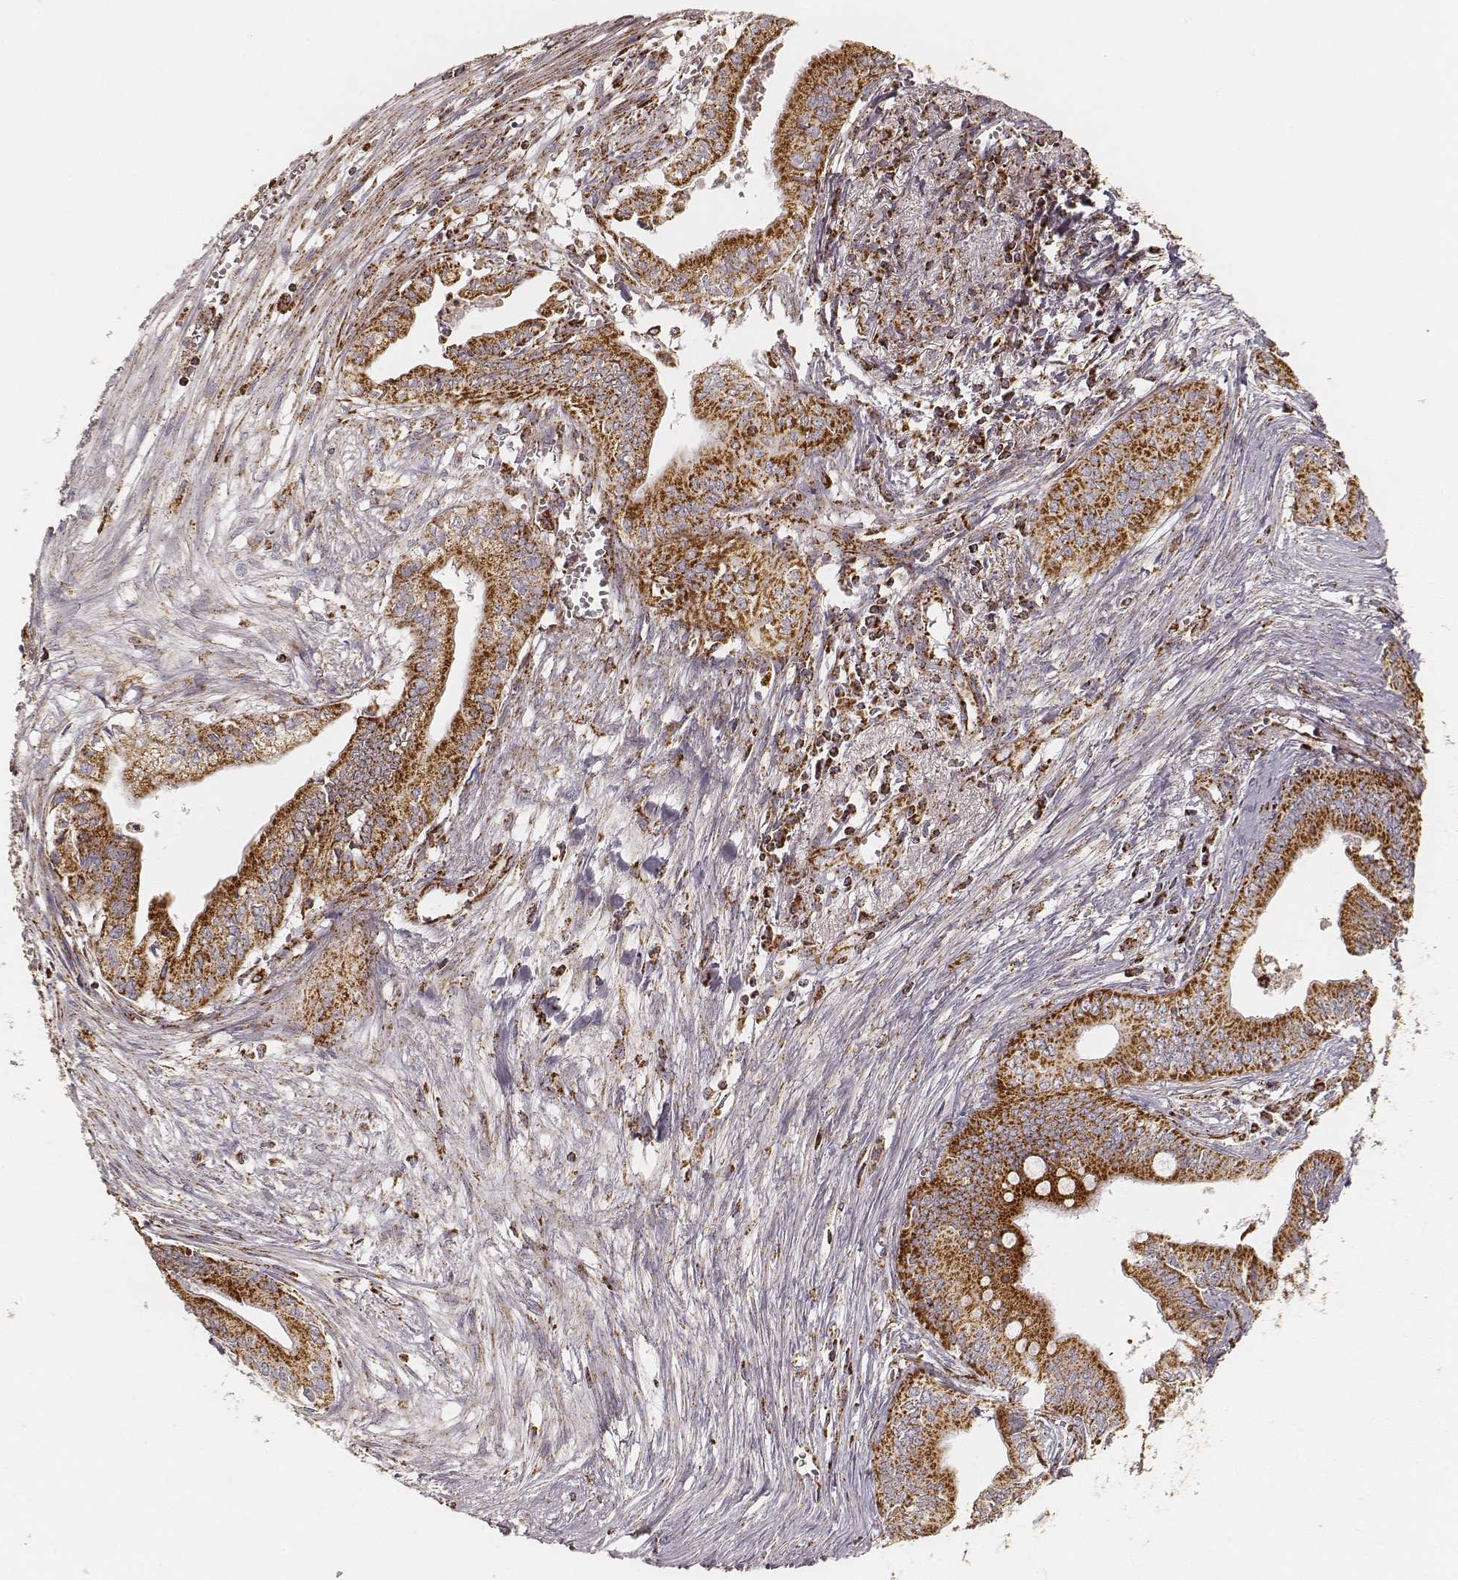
{"staining": {"intensity": "strong", "quantity": ">75%", "location": "cytoplasmic/membranous"}, "tissue": "pancreatic cancer", "cell_type": "Tumor cells", "image_type": "cancer", "snomed": [{"axis": "morphology", "description": "Adenocarcinoma, NOS"}, {"axis": "topography", "description": "Pancreas"}], "caption": "There is high levels of strong cytoplasmic/membranous staining in tumor cells of pancreatic adenocarcinoma, as demonstrated by immunohistochemical staining (brown color).", "gene": "CS", "patient": {"sex": "female", "age": 61}}